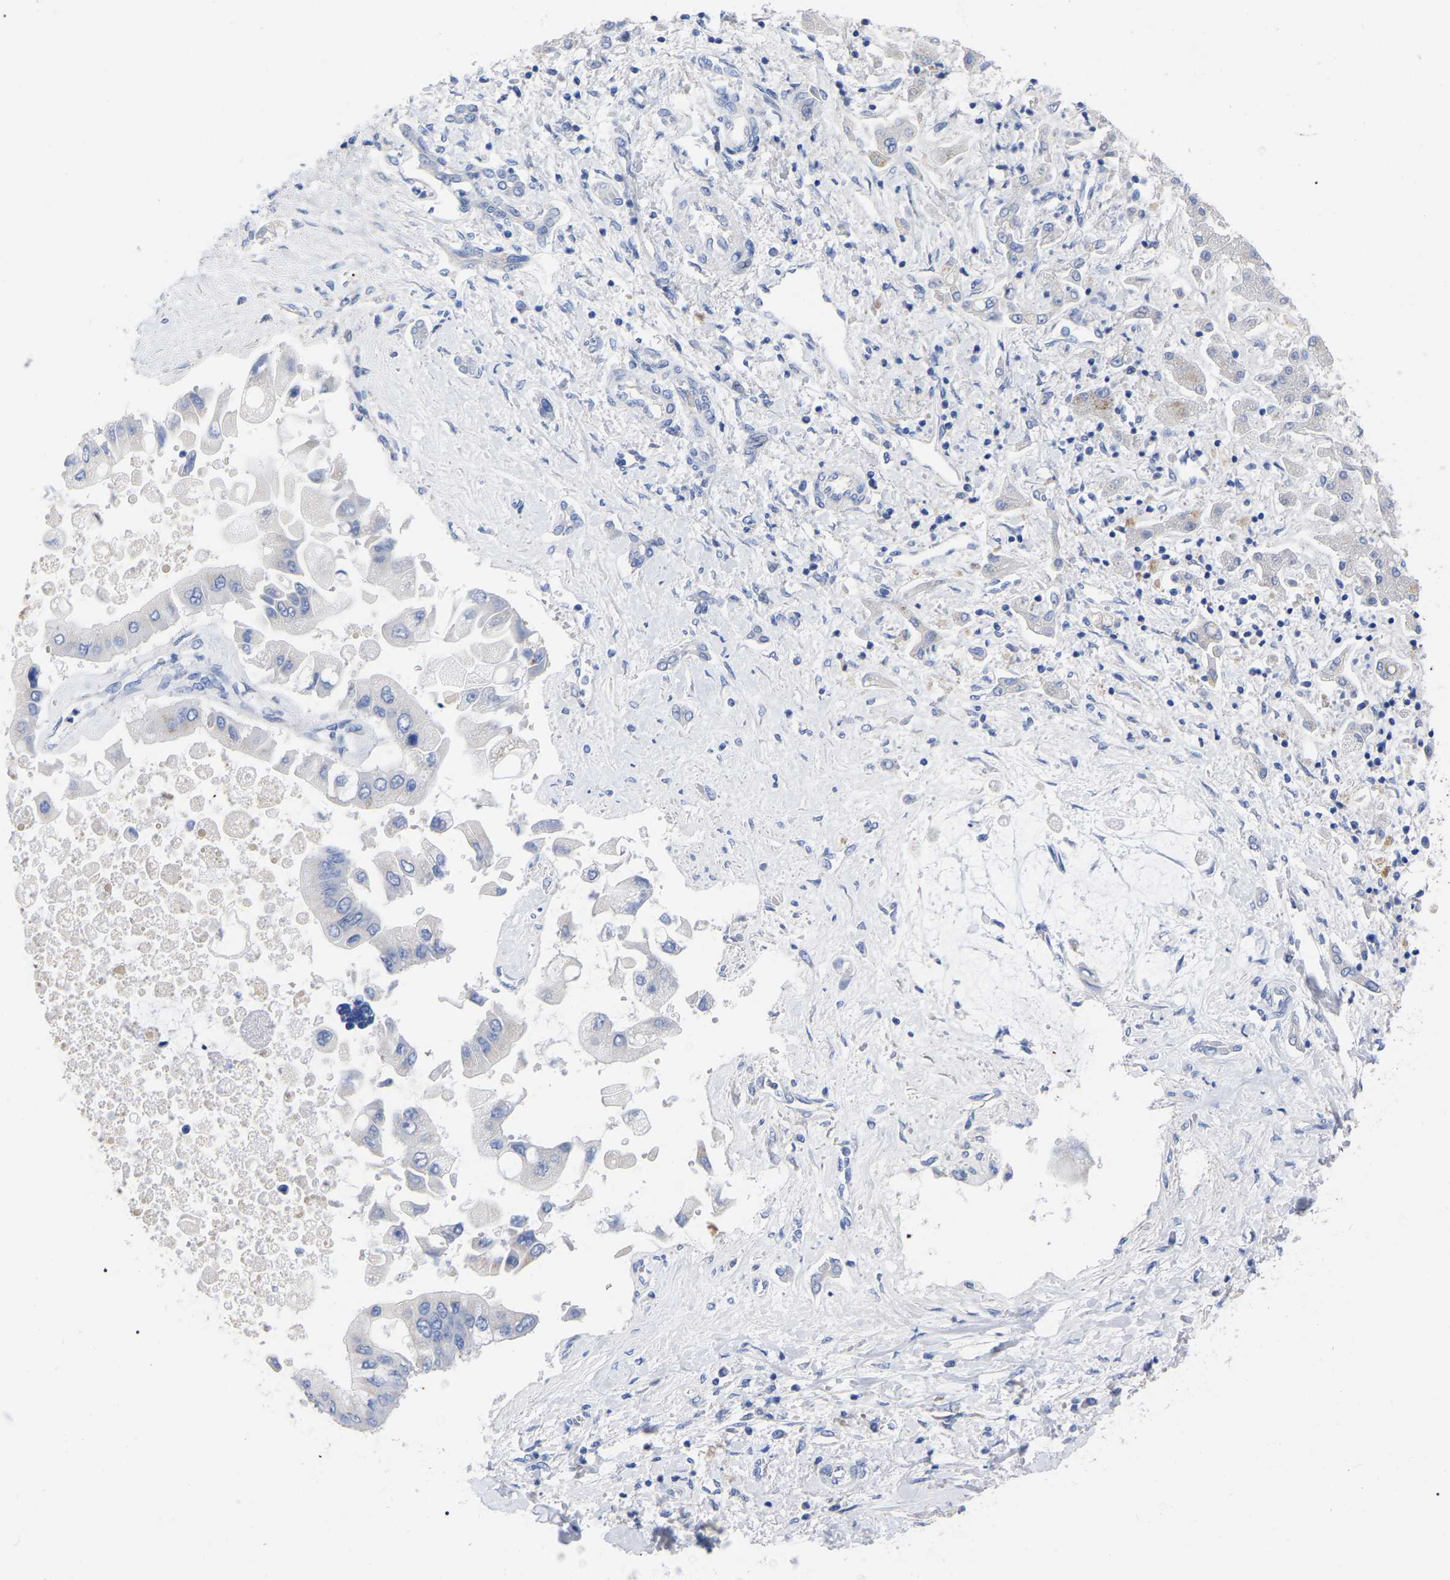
{"staining": {"intensity": "negative", "quantity": "none", "location": "none"}, "tissue": "liver cancer", "cell_type": "Tumor cells", "image_type": "cancer", "snomed": [{"axis": "morphology", "description": "Cholangiocarcinoma"}, {"axis": "topography", "description": "Liver"}], "caption": "This is a photomicrograph of immunohistochemistry (IHC) staining of liver cancer, which shows no expression in tumor cells.", "gene": "HAPLN1", "patient": {"sex": "male", "age": 50}}